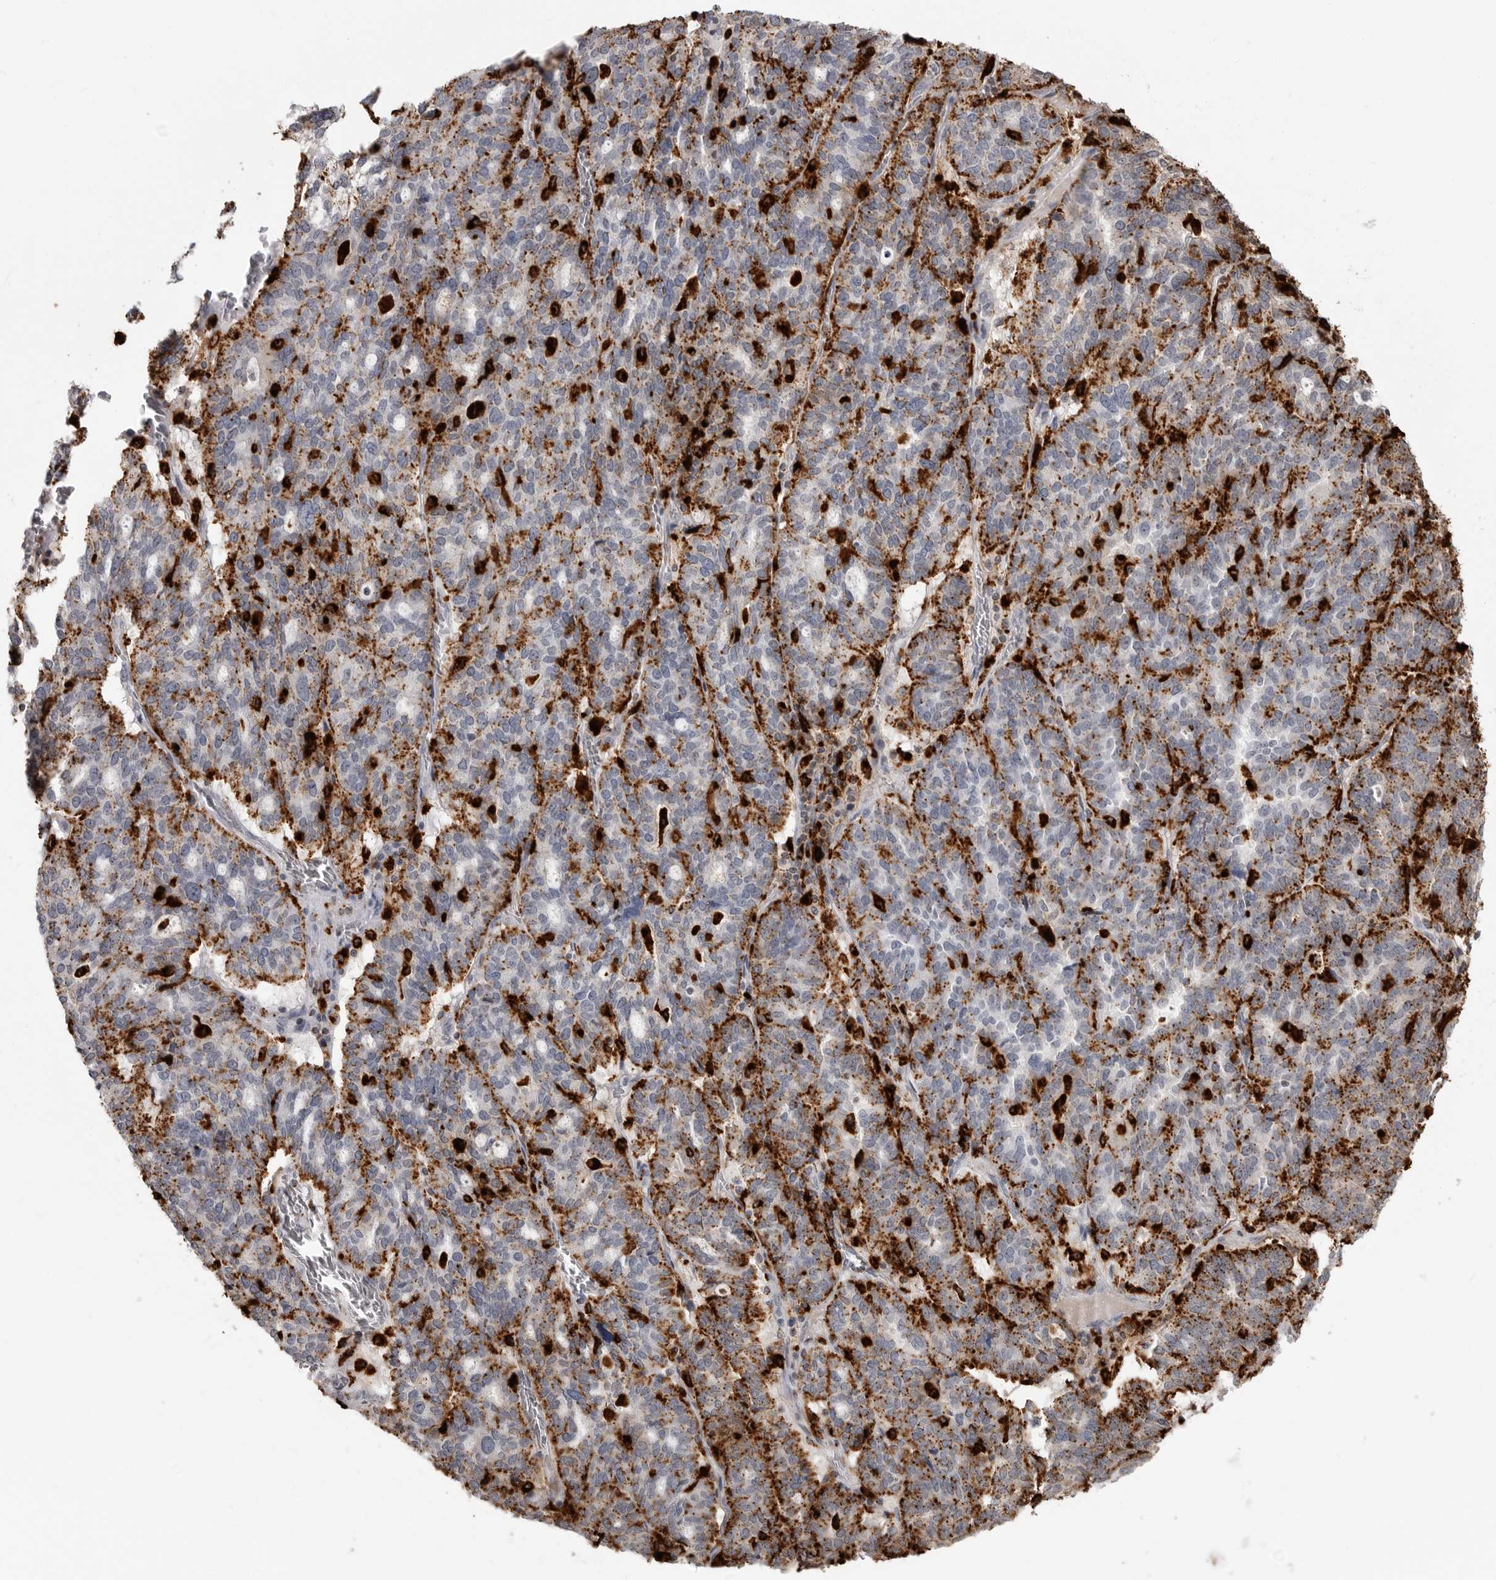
{"staining": {"intensity": "strong", "quantity": "<25%", "location": "cytoplasmic/membranous"}, "tissue": "ovarian cancer", "cell_type": "Tumor cells", "image_type": "cancer", "snomed": [{"axis": "morphology", "description": "Cystadenocarcinoma, serous, NOS"}, {"axis": "topography", "description": "Ovary"}], "caption": "Immunohistochemistry (DAB) staining of human ovarian cancer (serous cystadenocarcinoma) exhibits strong cytoplasmic/membranous protein positivity in about <25% of tumor cells.", "gene": "IFI30", "patient": {"sex": "female", "age": 59}}